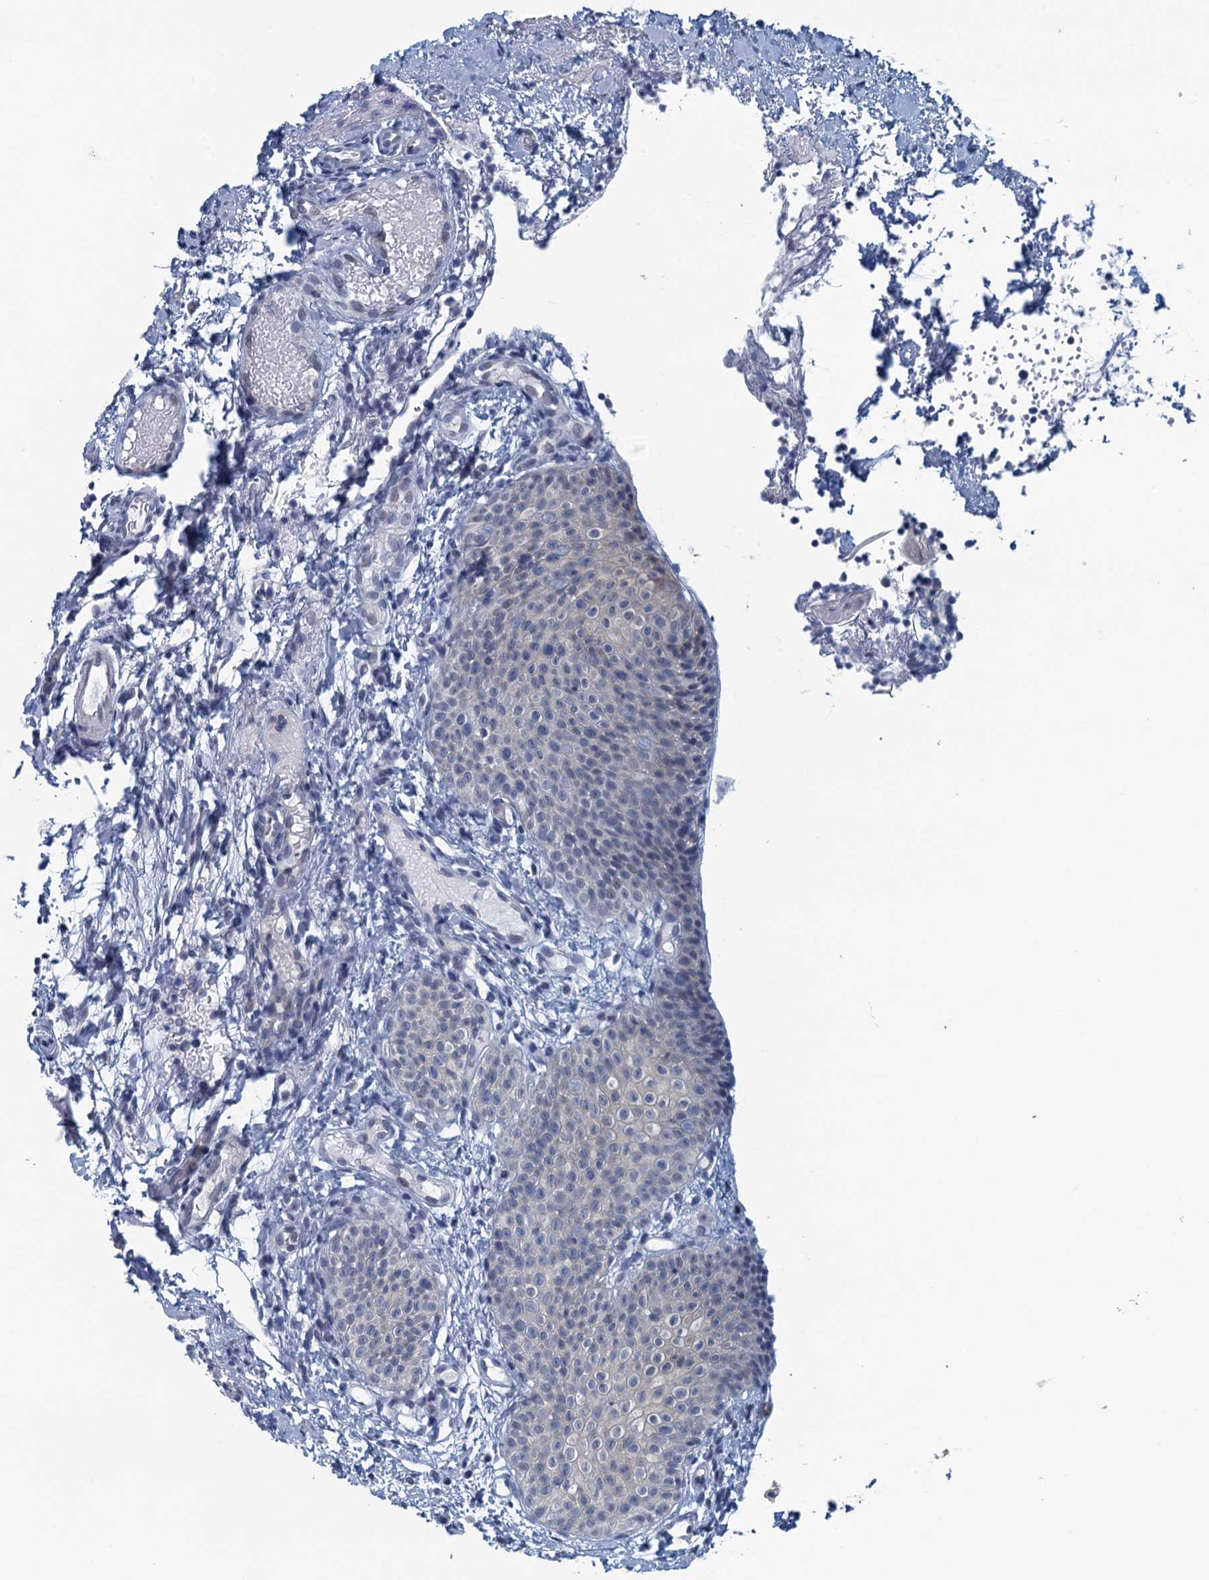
{"staining": {"intensity": "negative", "quantity": "none", "location": "none"}, "tissue": "tonsil", "cell_type": "Germinal center cells", "image_type": "normal", "snomed": [{"axis": "morphology", "description": "Normal tissue, NOS"}, {"axis": "topography", "description": "Tonsil"}], "caption": "IHC histopathology image of normal tonsil stained for a protein (brown), which displays no positivity in germinal center cells. (Brightfield microscopy of DAB (3,3'-diaminobenzidine) immunohistochemistry at high magnification).", "gene": "C16orf95", "patient": {"sex": "female", "age": 19}}